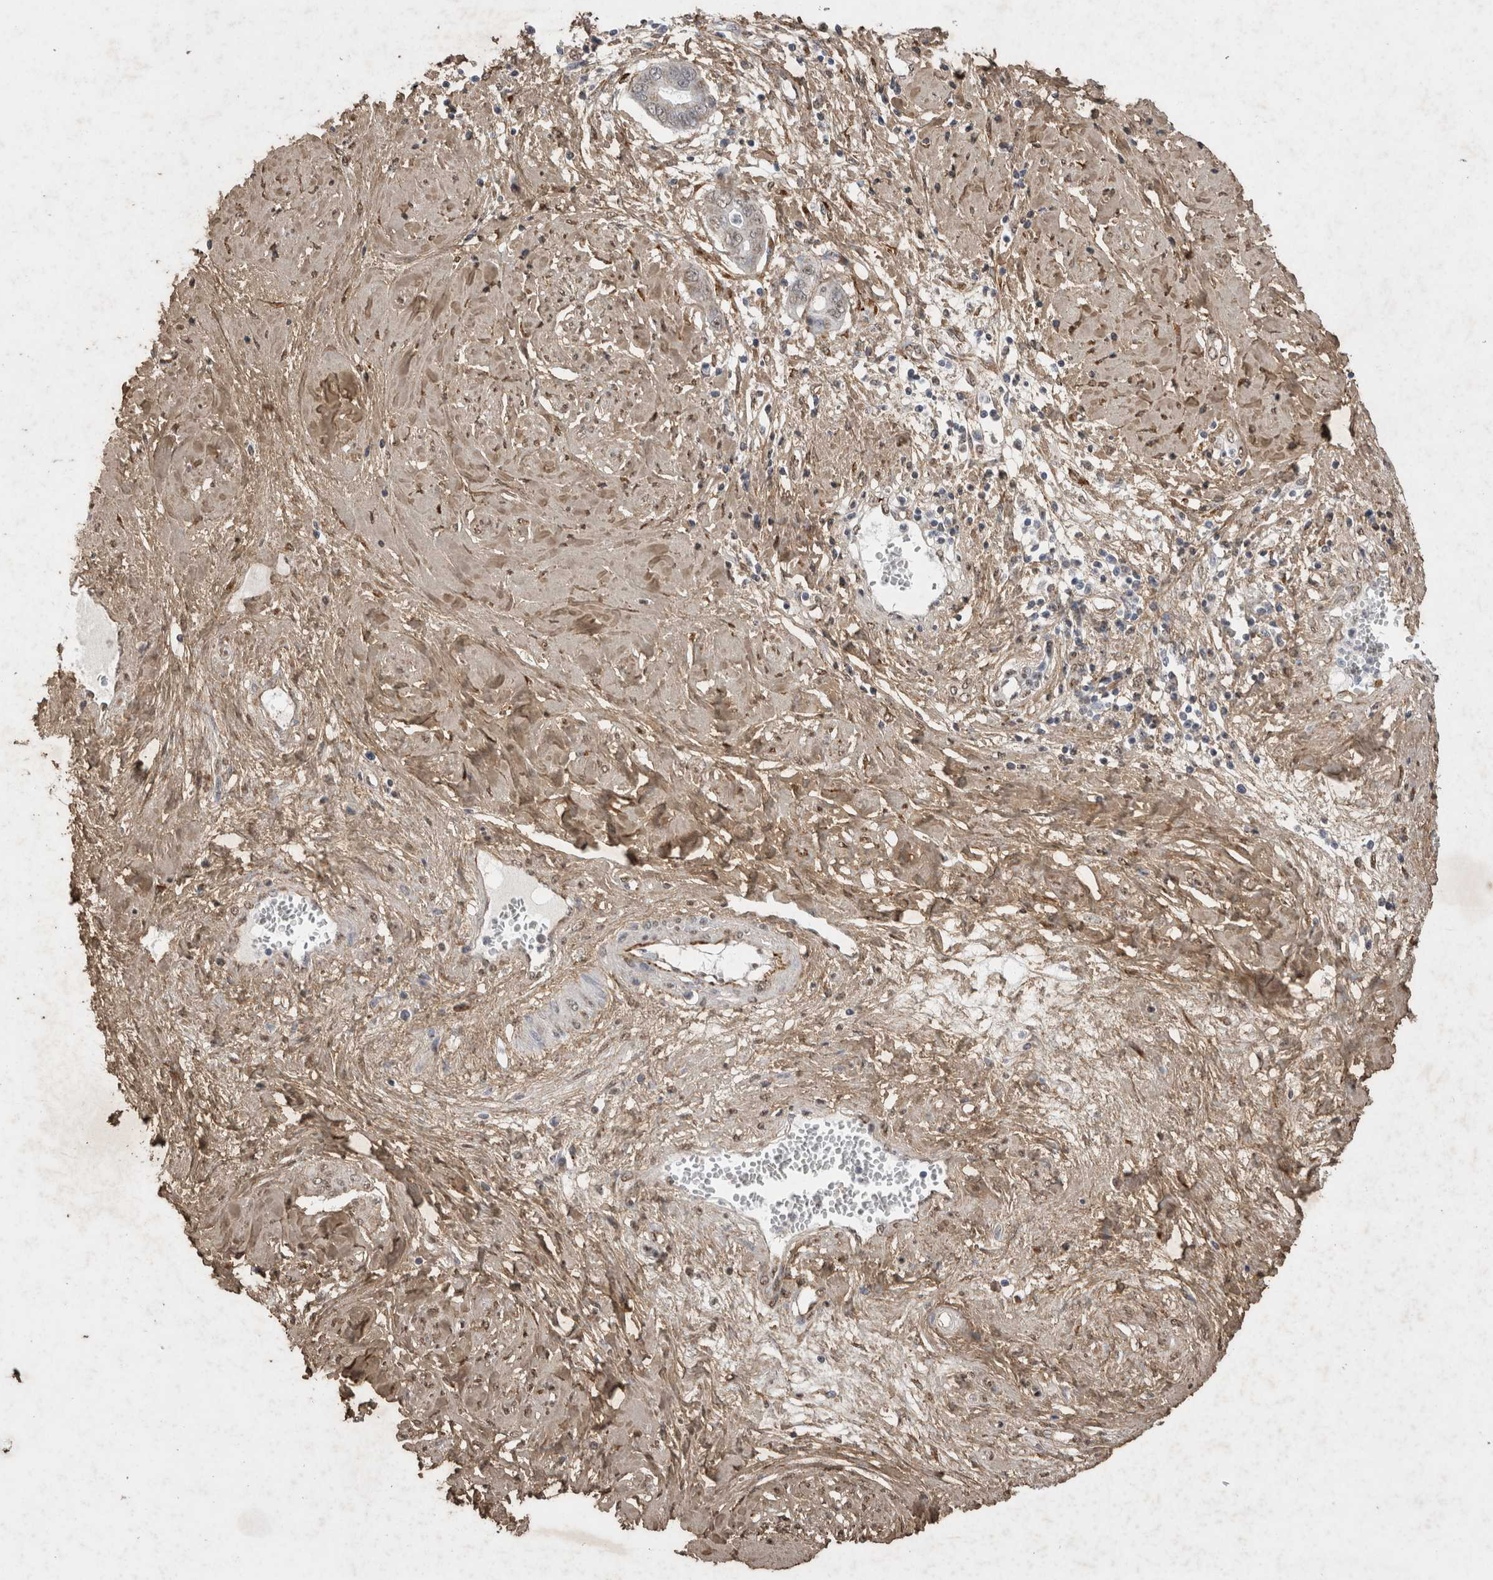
{"staining": {"intensity": "negative", "quantity": "none", "location": "none"}, "tissue": "cervical cancer", "cell_type": "Tumor cells", "image_type": "cancer", "snomed": [{"axis": "morphology", "description": "Adenocarcinoma, NOS"}, {"axis": "topography", "description": "Cervix"}], "caption": "Immunohistochemistry (IHC) of human adenocarcinoma (cervical) demonstrates no staining in tumor cells.", "gene": "C1QTNF5", "patient": {"sex": "female", "age": 44}}